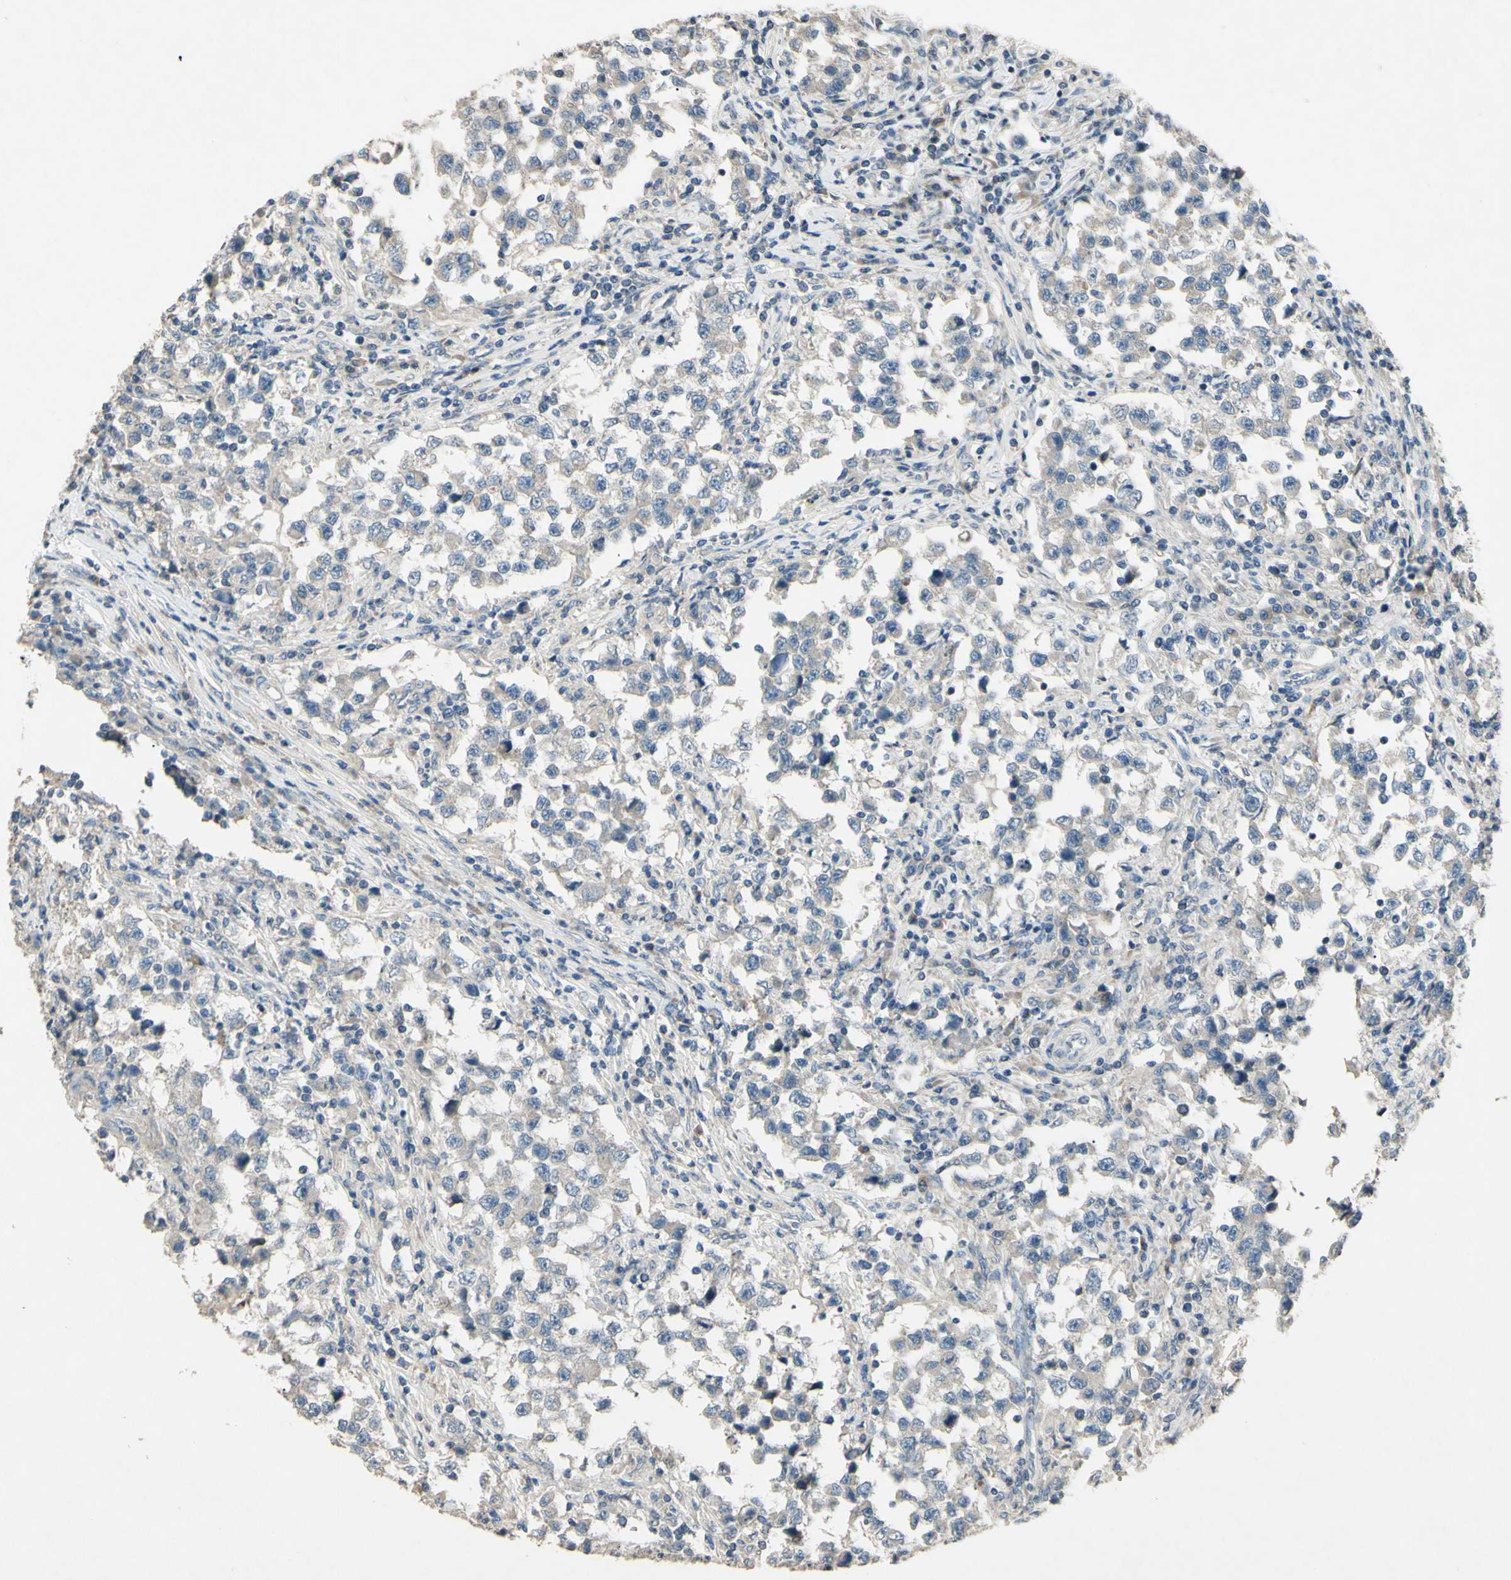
{"staining": {"intensity": "weak", "quantity": "25%-75%", "location": "cytoplasmic/membranous"}, "tissue": "testis cancer", "cell_type": "Tumor cells", "image_type": "cancer", "snomed": [{"axis": "morphology", "description": "Carcinoma, Embryonal, NOS"}, {"axis": "topography", "description": "Testis"}], "caption": "Immunohistochemistry (IHC) of embryonal carcinoma (testis) shows low levels of weak cytoplasmic/membranous expression in approximately 25%-75% of tumor cells. The protein of interest is stained brown, and the nuclei are stained in blue (DAB (3,3'-diaminobenzidine) IHC with brightfield microscopy, high magnification).", "gene": "TIMM21", "patient": {"sex": "male", "age": 21}}